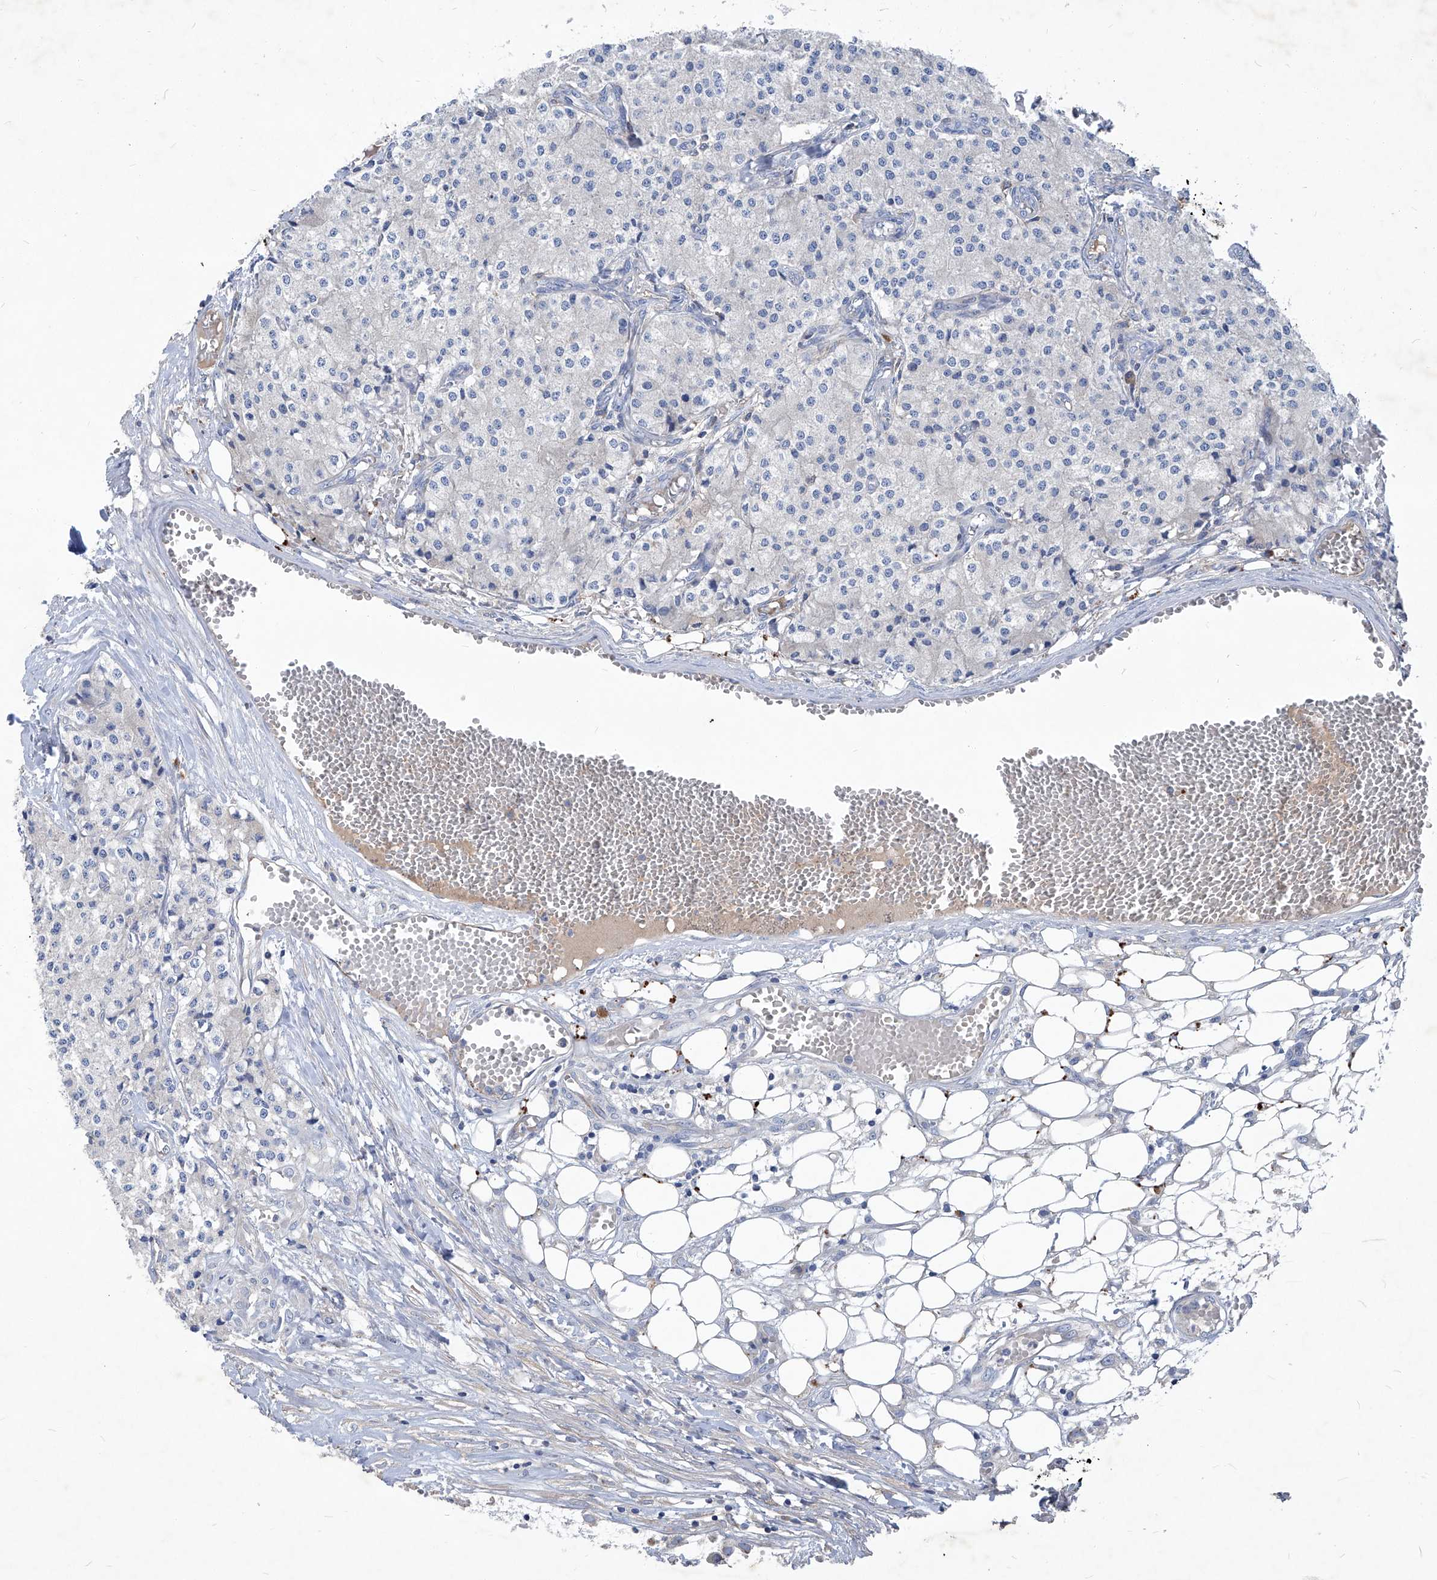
{"staining": {"intensity": "negative", "quantity": "none", "location": "none"}, "tissue": "carcinoid", "cell_type": "Tumor cells", "image_type": "cancer", "snomed": [{"axis": "morphology", "description": "Carcinoid, malignant, NOS"}, {"axis": "topography", "description": "Colon"}], "caption": "Micrograph shows no significant protein staining in tumor cells of malignant carcinoid. (DAB immunohistochemistry (IHC), high magnification).", "gene": "EPHA8", "patient": {"sex": "female", "age": 52}}